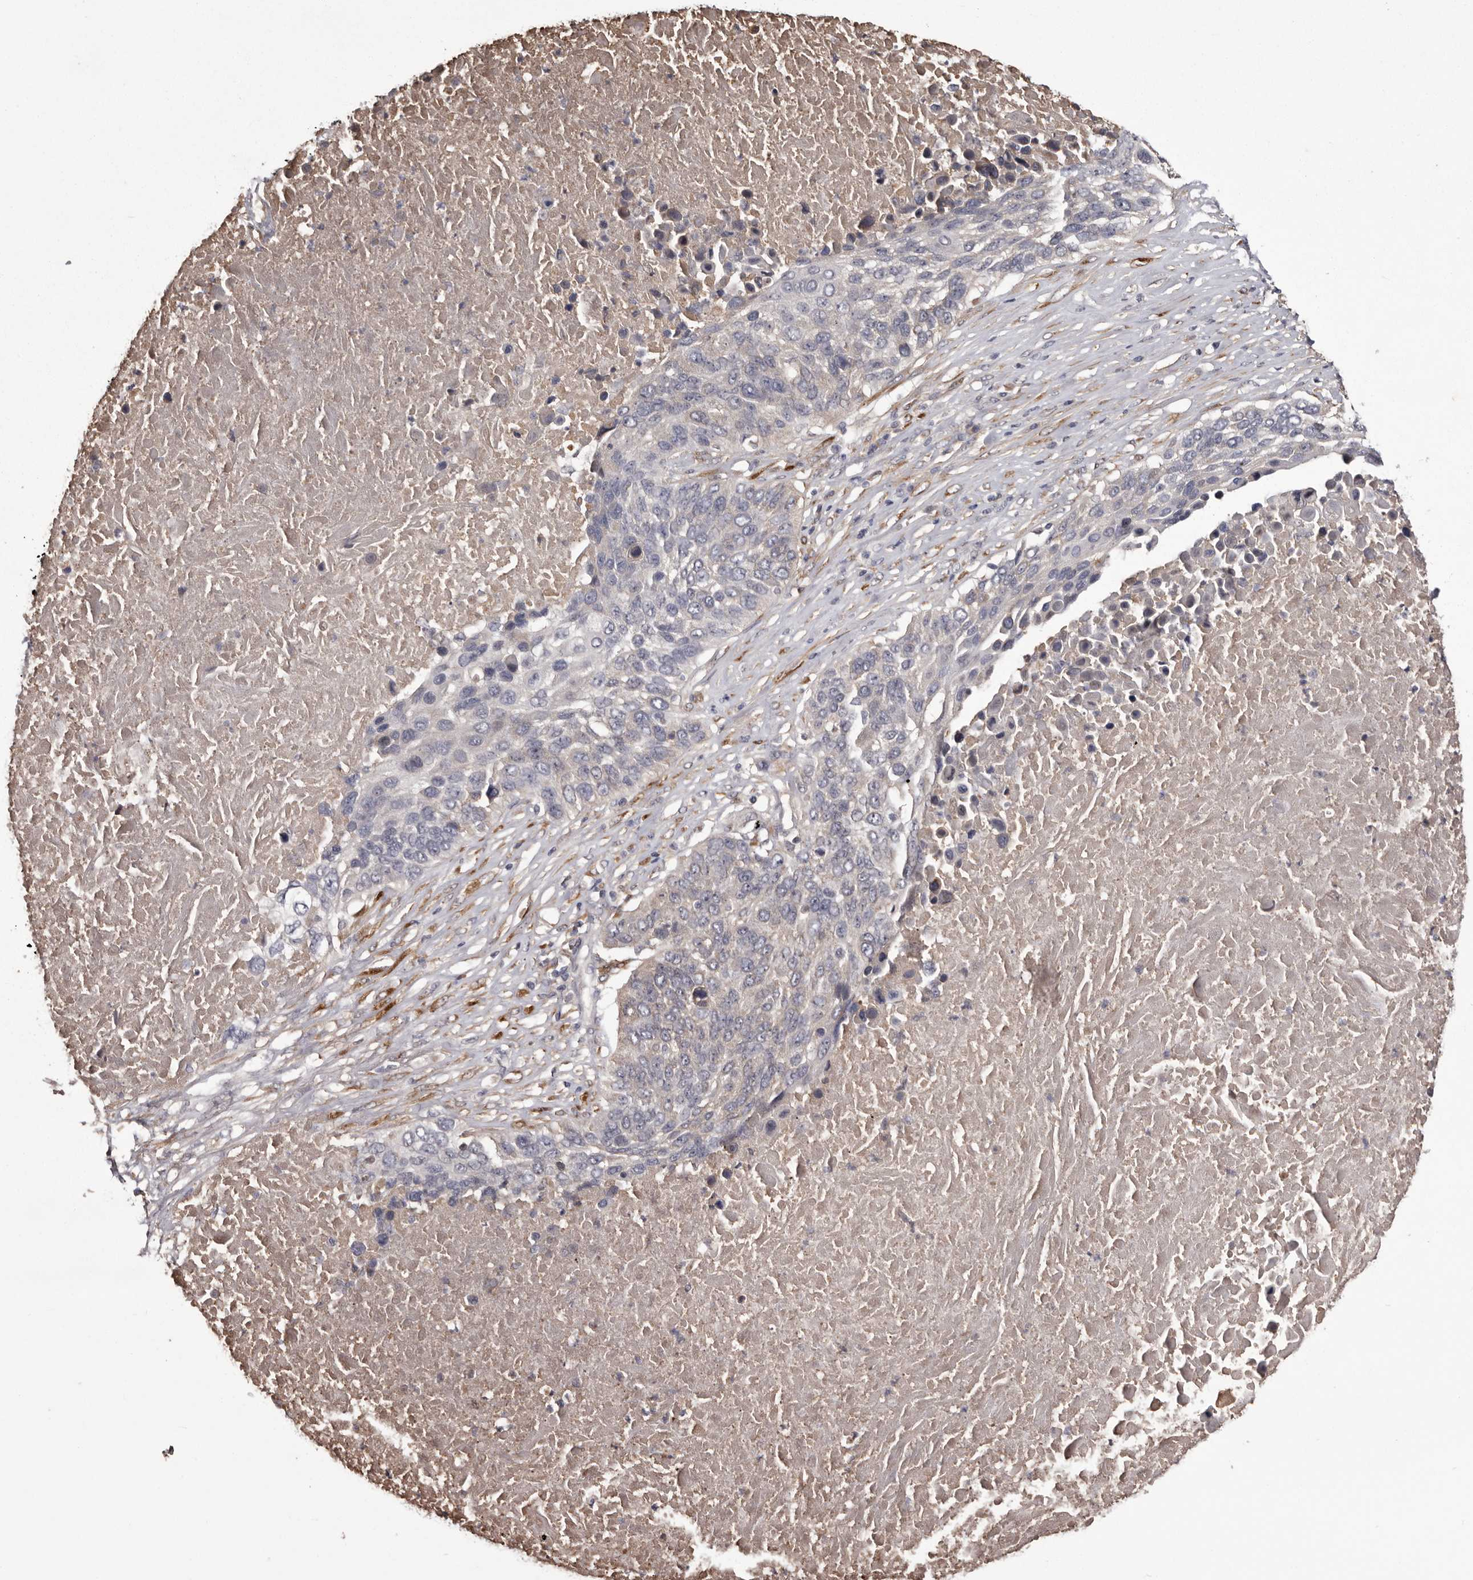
{"staining": {"intensity": "negative", "quantity": "none", "location": "none"}, "tissue": "lung cancer", "cell_type": "Tumor cells", "image_type": "cancer", "snomed": [{"axis": "morphology", "description": "Squamous cell carcinoma, NOS"}, {"axis": "topography", "description": "Lung"}], "caption": "A micrograph of squamous cell carcinoma (lung) stained for a protein displays no brown staining in tumor cells. (Immunohistochemistry, brightfield microscopy, high magnification).", "gene": "CYP1B1", "patient": {"sex": "male", "age": 66}}